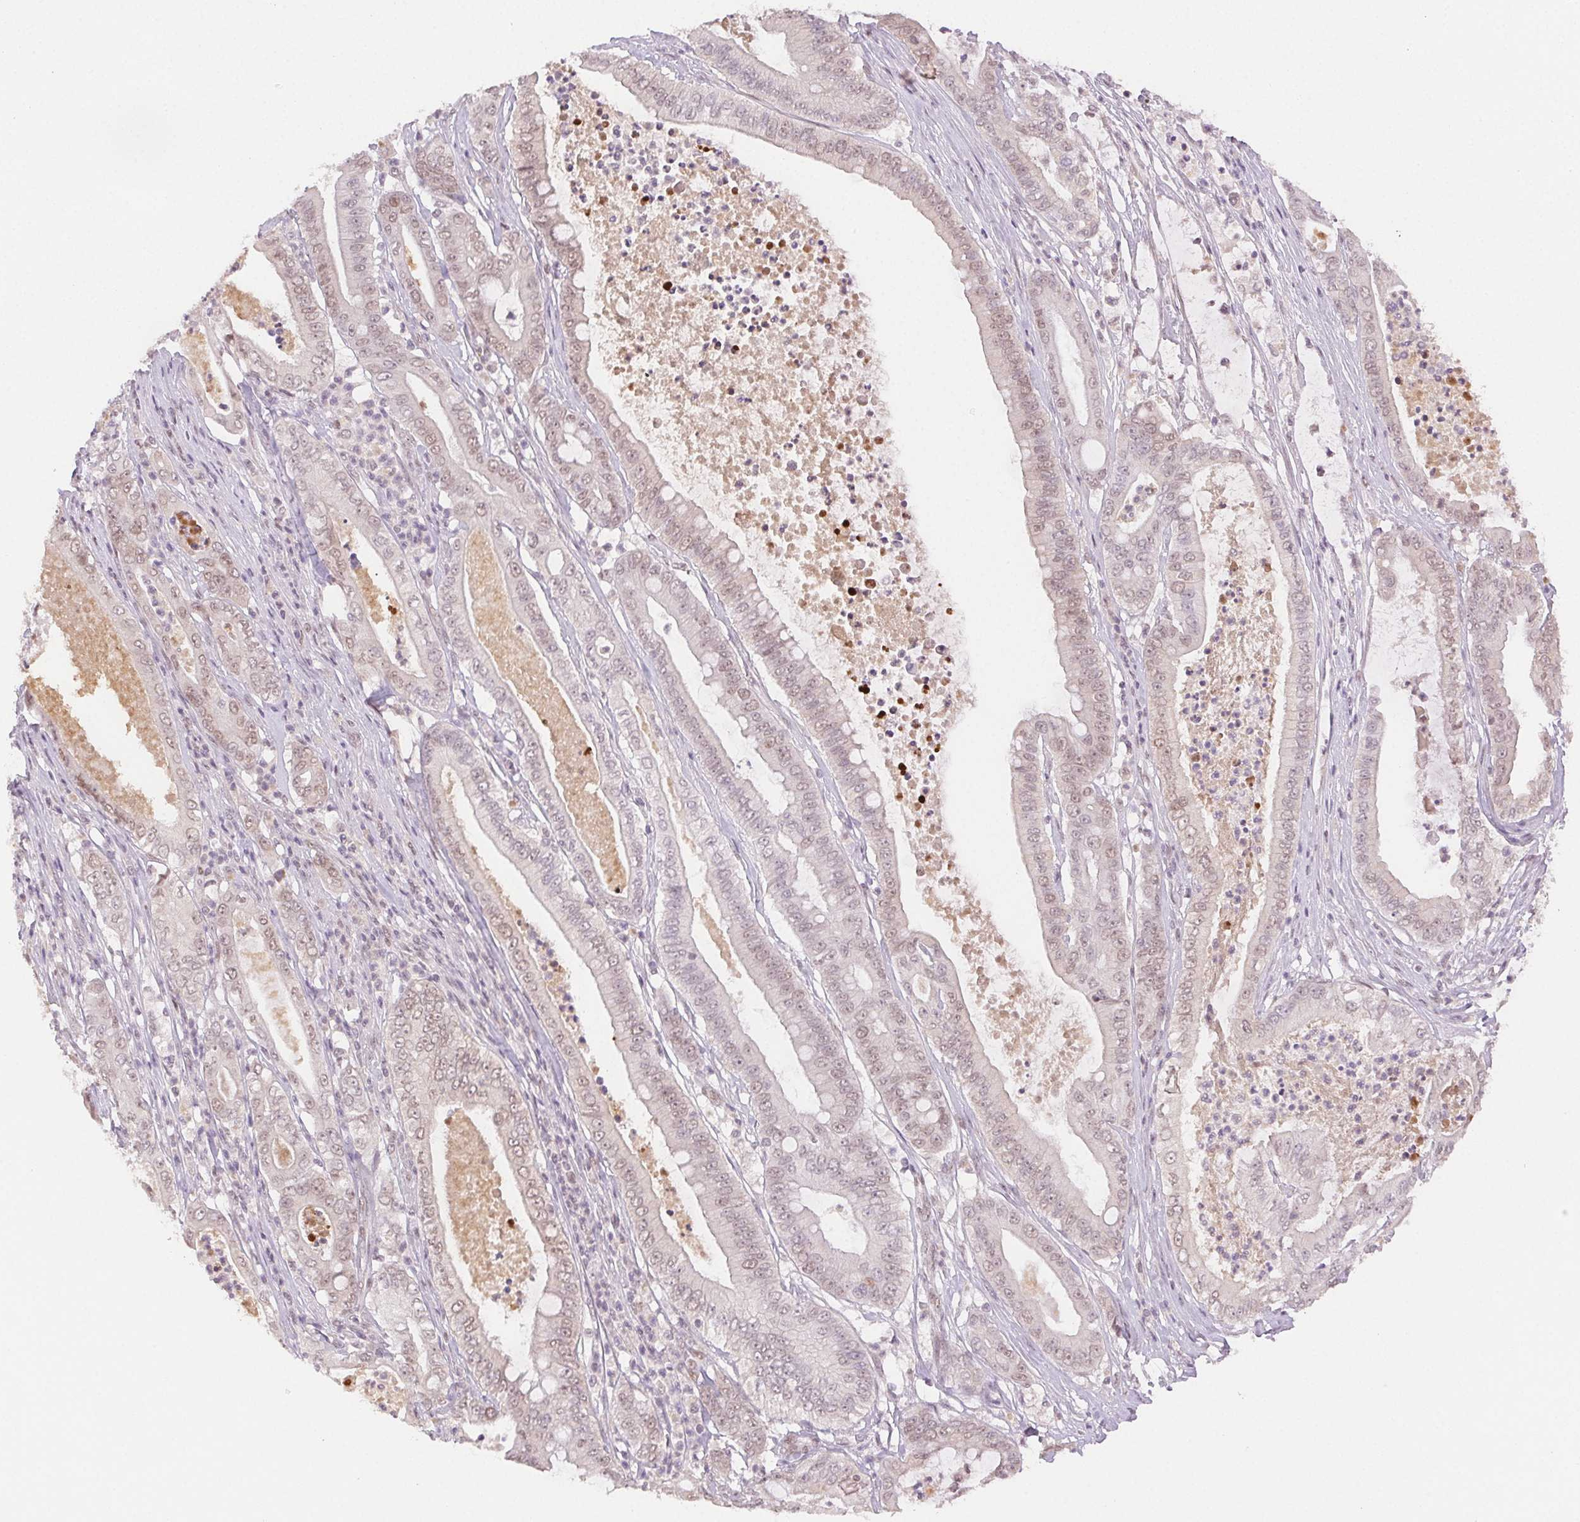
{"staining": {"intensity": "weak", "quantity": "25%-75%", "location": "nuclear"}, "tissue": "pancreatic cancer", "cell_type": "Tumor cells", "image_type": "cancer", "snomed": [{"axis": "morphology", "description": "Adenocarcinoma, NOS"}, {"axis": "topography", "description": "Pancreas"}], "caption": "Tumor cells exhibit low levels of weak nuclear staining in approximately 25%-75% of cells in pancreatic cancer.", "gene": "H2AZ2", "patient": {"sex": "male", "age": 71}}